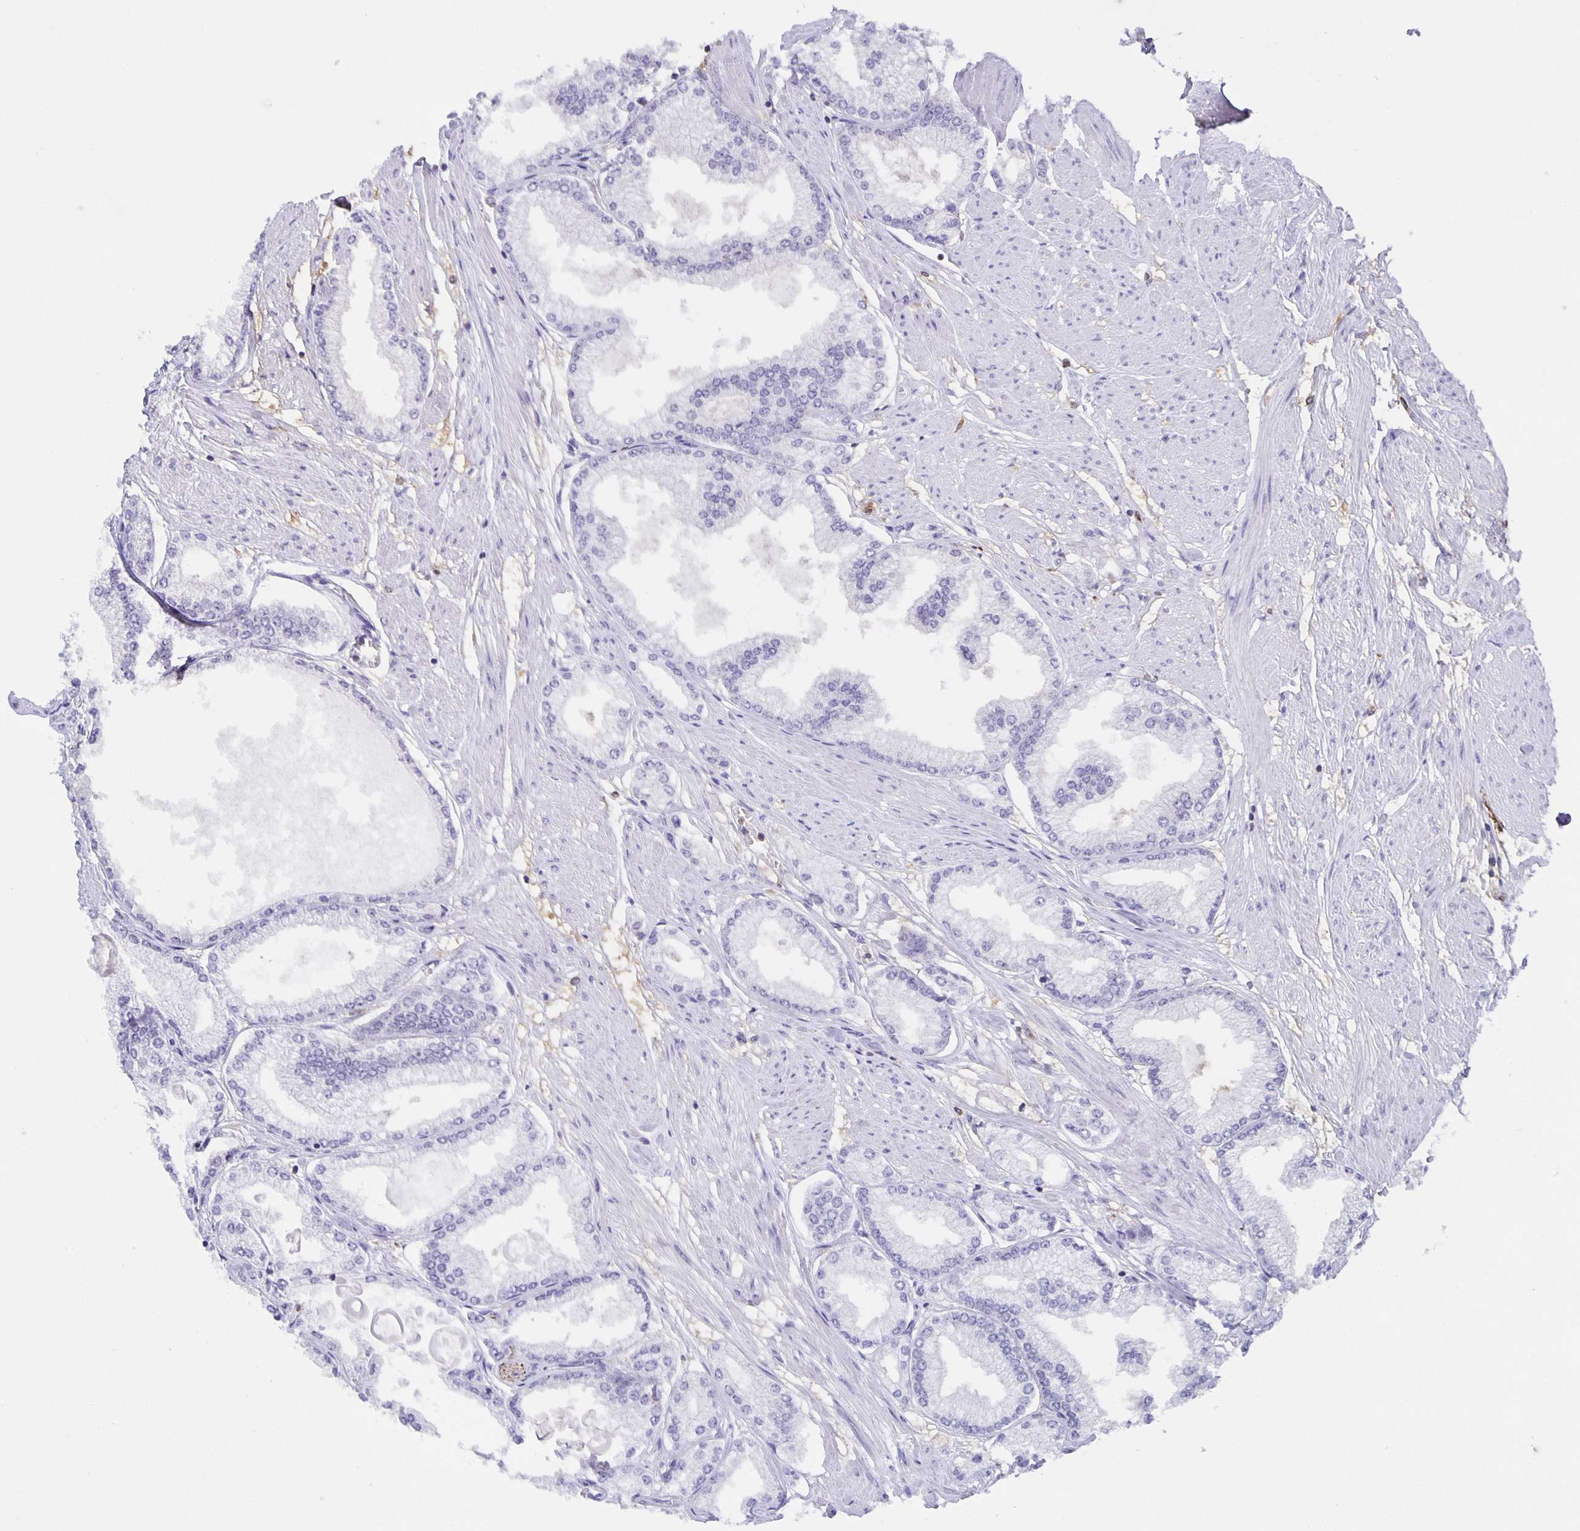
{"staining": {"intensity": "negative", "quantity": "none", "location": "none"}, "tissue": "prostate cancer", "cell_type": "Tumor cells", "image_type": "cancer", "snomed": [{"axis": "morphology", "description": "Adenocarcinoma, High grade"}, {"axis": "topography", "description": "Prostate"}], "caption": "Tumor cells show no significant expression in prostate cancer.", "gene": "MARCHF6", "patient": {"sex": "male", "age": 68}}